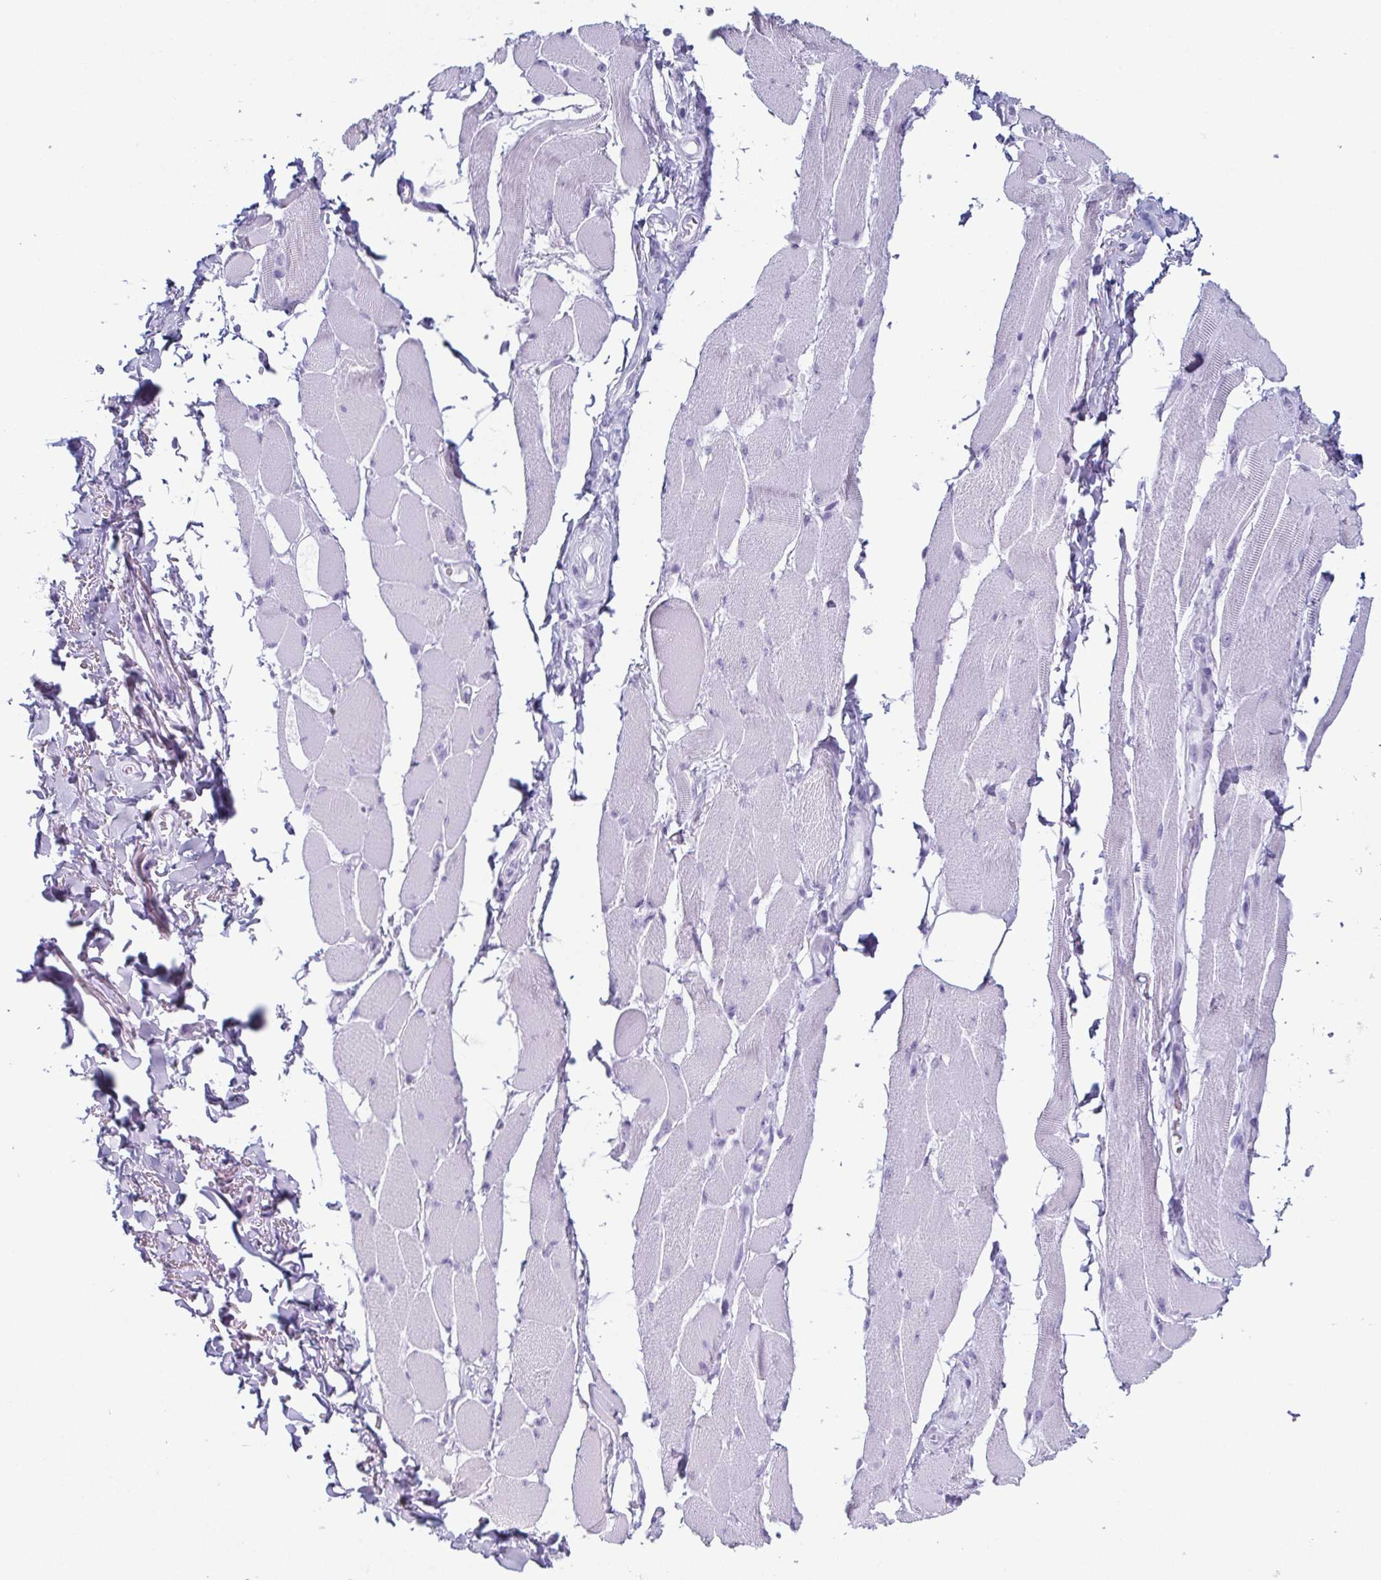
{"staining": {"intensity": "weak", "quantity": "<25%", "location": "cytoplasmic/membranous"}, "tissue": "skeletal muscle", "cell_type": "Myocytes", "image_type": "normal", "snomed": [{"axis": "morphology", "description": "Normal tissue, NOS"}, {"axis": "topography", "description": "Skeletal muscle"}, {"axis": "topography", "description": "Anal"}, {"axis": "topography", "description": "Peripheral nerve tissue"}], "caption": "High power microscopy photomicrograph of an immunohistochemistry (IHC) photomicrograph of unremarkable skeletal muscle, revealing no significant expression in myocytes. (Brightfield microscopy of DAB IHC at high magnification).", "gene": "ENKUR", "patient": {"sex": "male", "age": 53}}